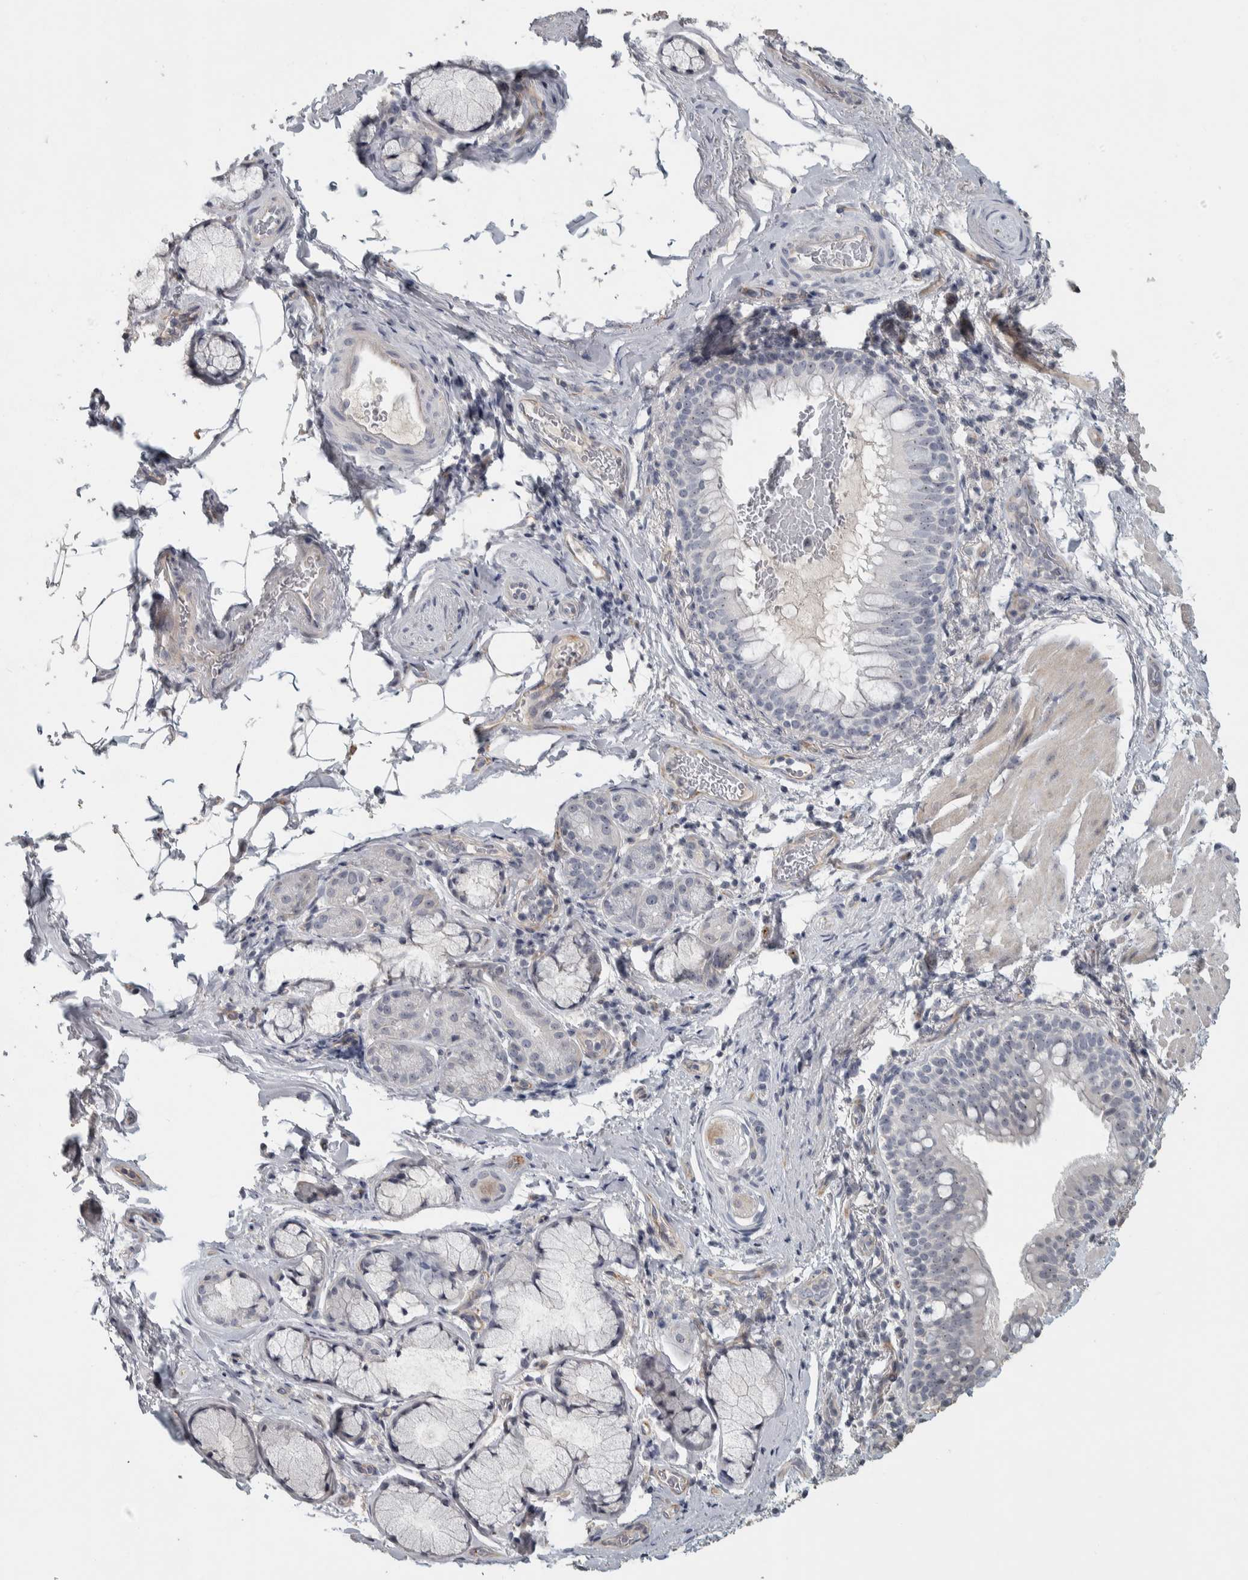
{"staining": {"intensity": "negative", "quantity": "none", "location": "none"}, "tissue": "bronchus", "cell_type": "Respiratory epithelial cells", "image_type": "normal", "snomed": [{"axis": "morphology", "description": "Normal tissue, NOS"}, {"axis": "morphology", "description": "Inflammation, NOS"}, {"axis": "topography", "description": "Cartilage tissue"}, {"axis": "topography", "description": "Bronchus"}], "caption": "Protein analysis of unremarkable bronchus demonstrates no significant staining in respiratory epithelial cells. (DAB (3,3'-diaminobenzidine) IHC, high magnification).", "gene": "DCAF10", "patient": {"sex": "male", "age": 77}}